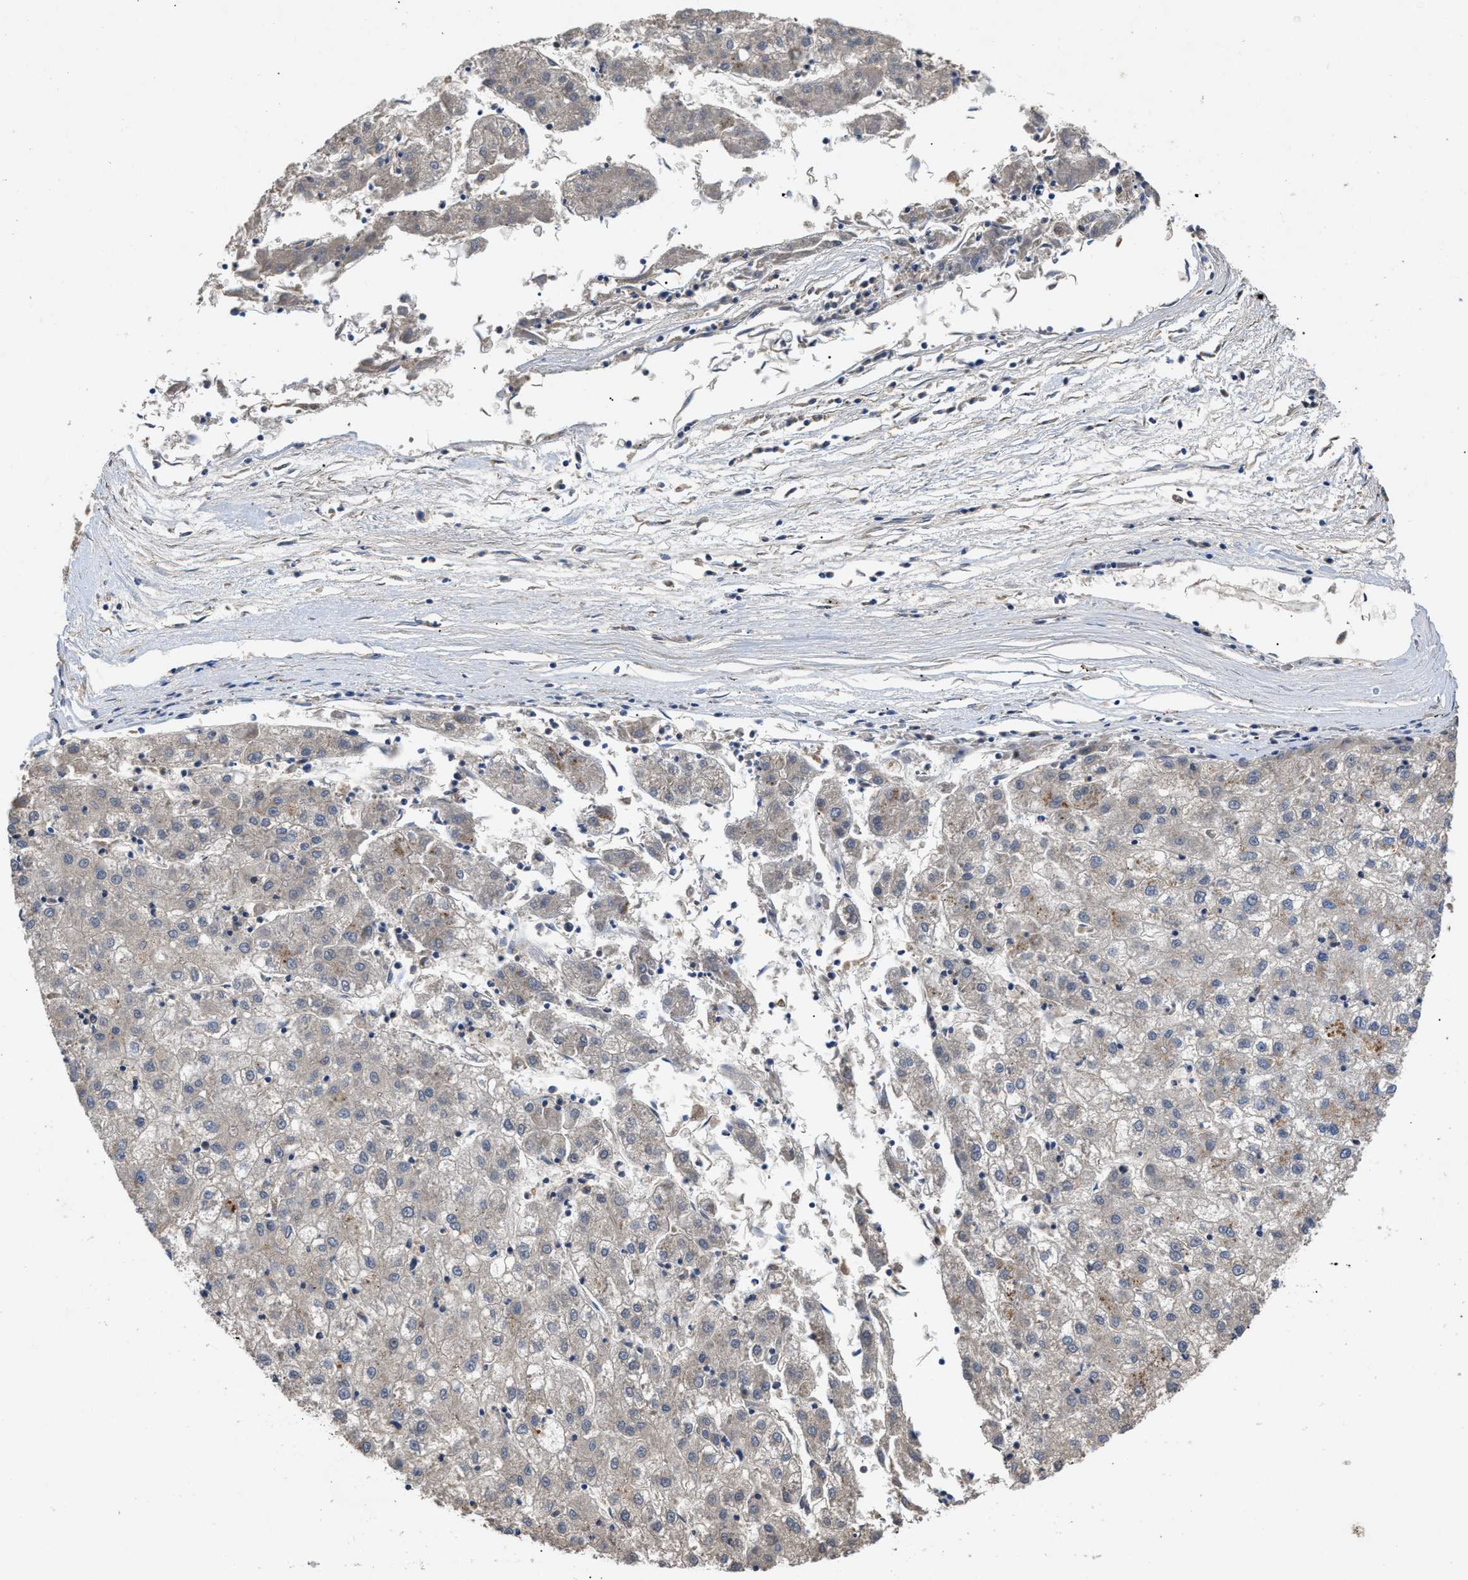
{"staining": {"intensity": "negative", "quantity": "none", "location": "none"}, "tissue": "liver cancer", "cell_type": "Tumor cells", "image_type": "cancer", "snomed": [{"axis": "morphology", "description": "Carcinoma, Hepatocellular, NOS"}, {"axis": "topography", "description": "Liver"}], "caption": "Tumor cells are negative for brown protein staining in liver hepatocellular carcinoma.", "gene": "SIK2", "patient": {"sex": "male", "age": 72}}